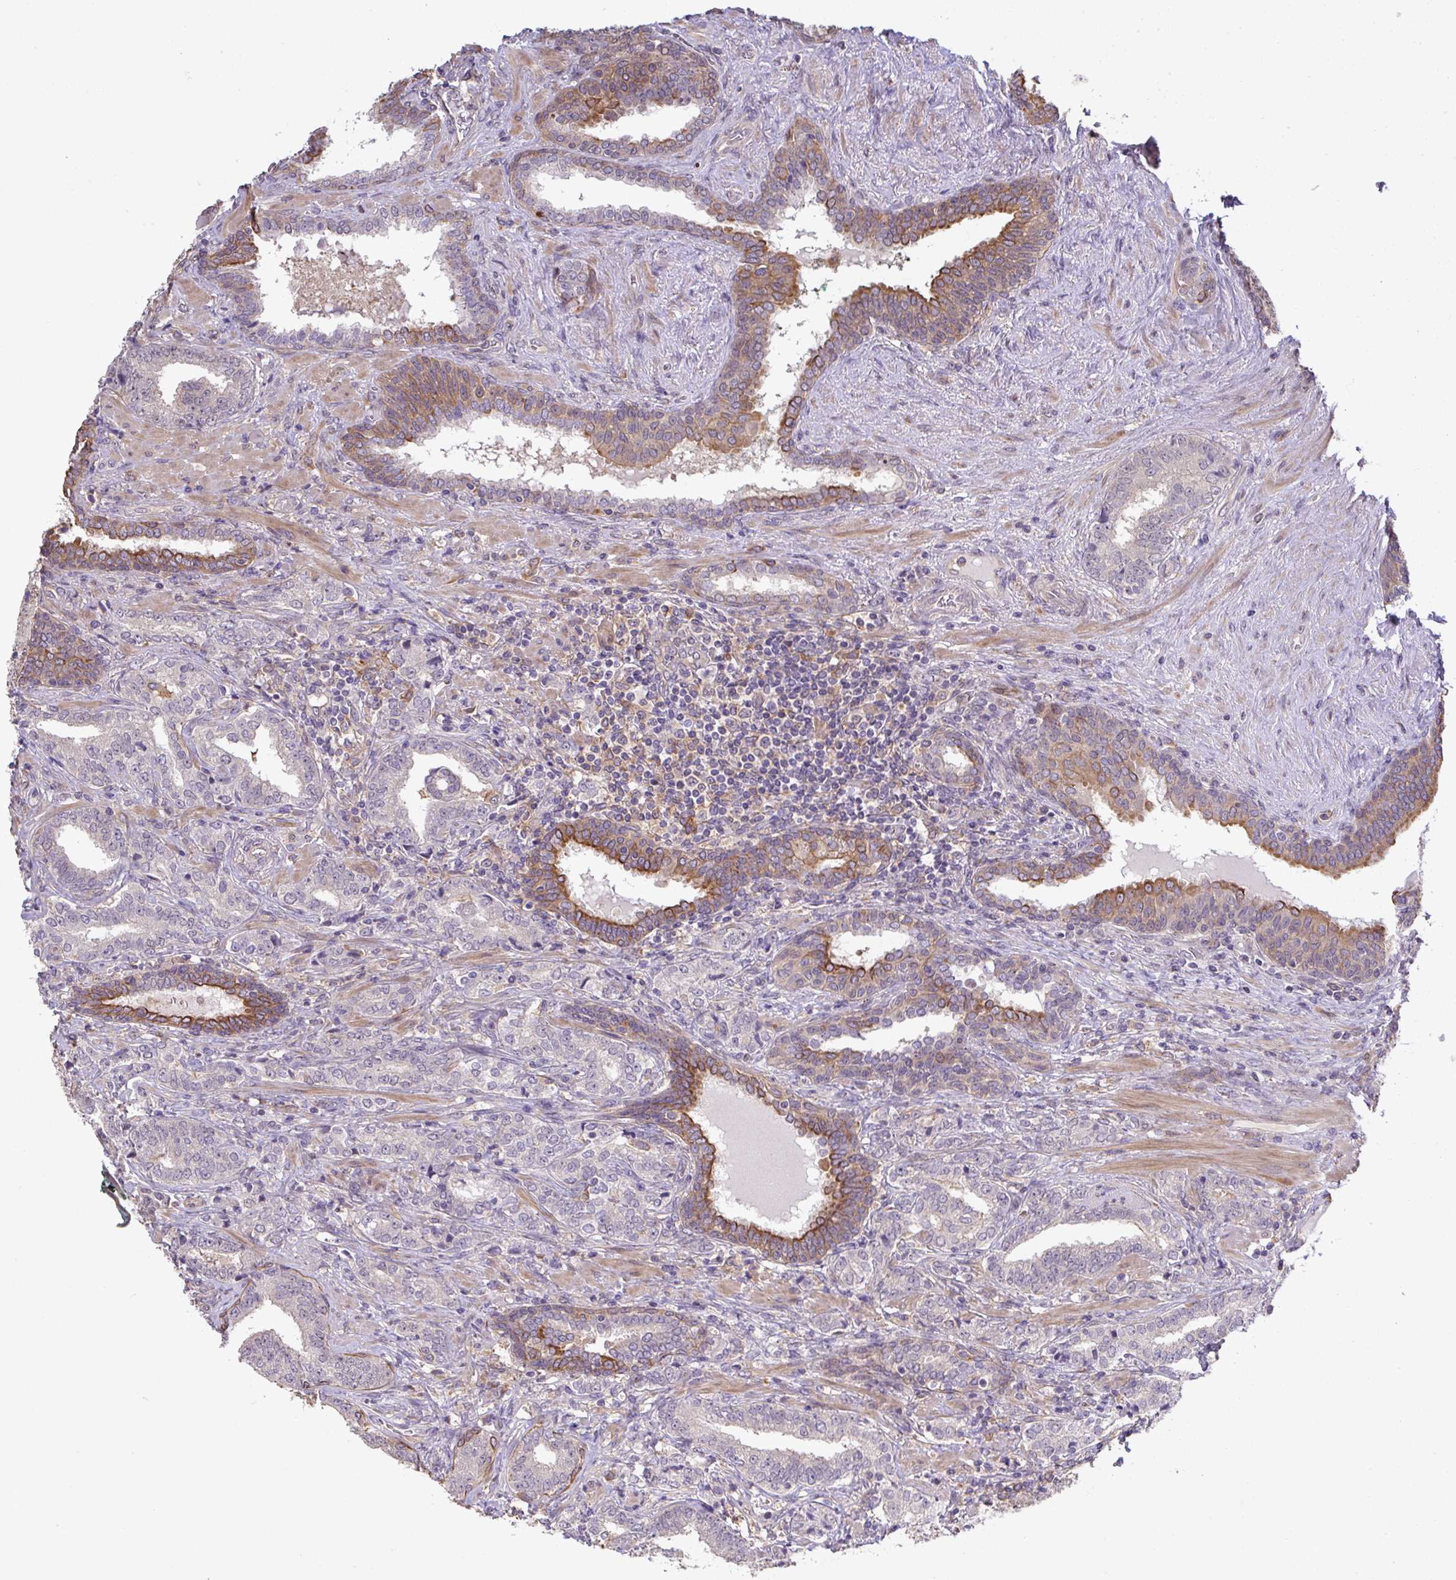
{"staining": {"intensity": "negative", "quantity": "none", "location": "none"}, "tissue": "prostate cancer", "cell_type": "Tumor cells", "image_type": "cancer", "snomed": [{"axis": "morphology", "description": "Adenocarcinoma, High grade"}, {"axis": "topography", "description": "Prostate"}], "caption": "Tumor cells are negative for protein expression in human prostate cancer.", "gene": "EEF1AKMT1", "patient": {"sex": "male", "age": 72}}